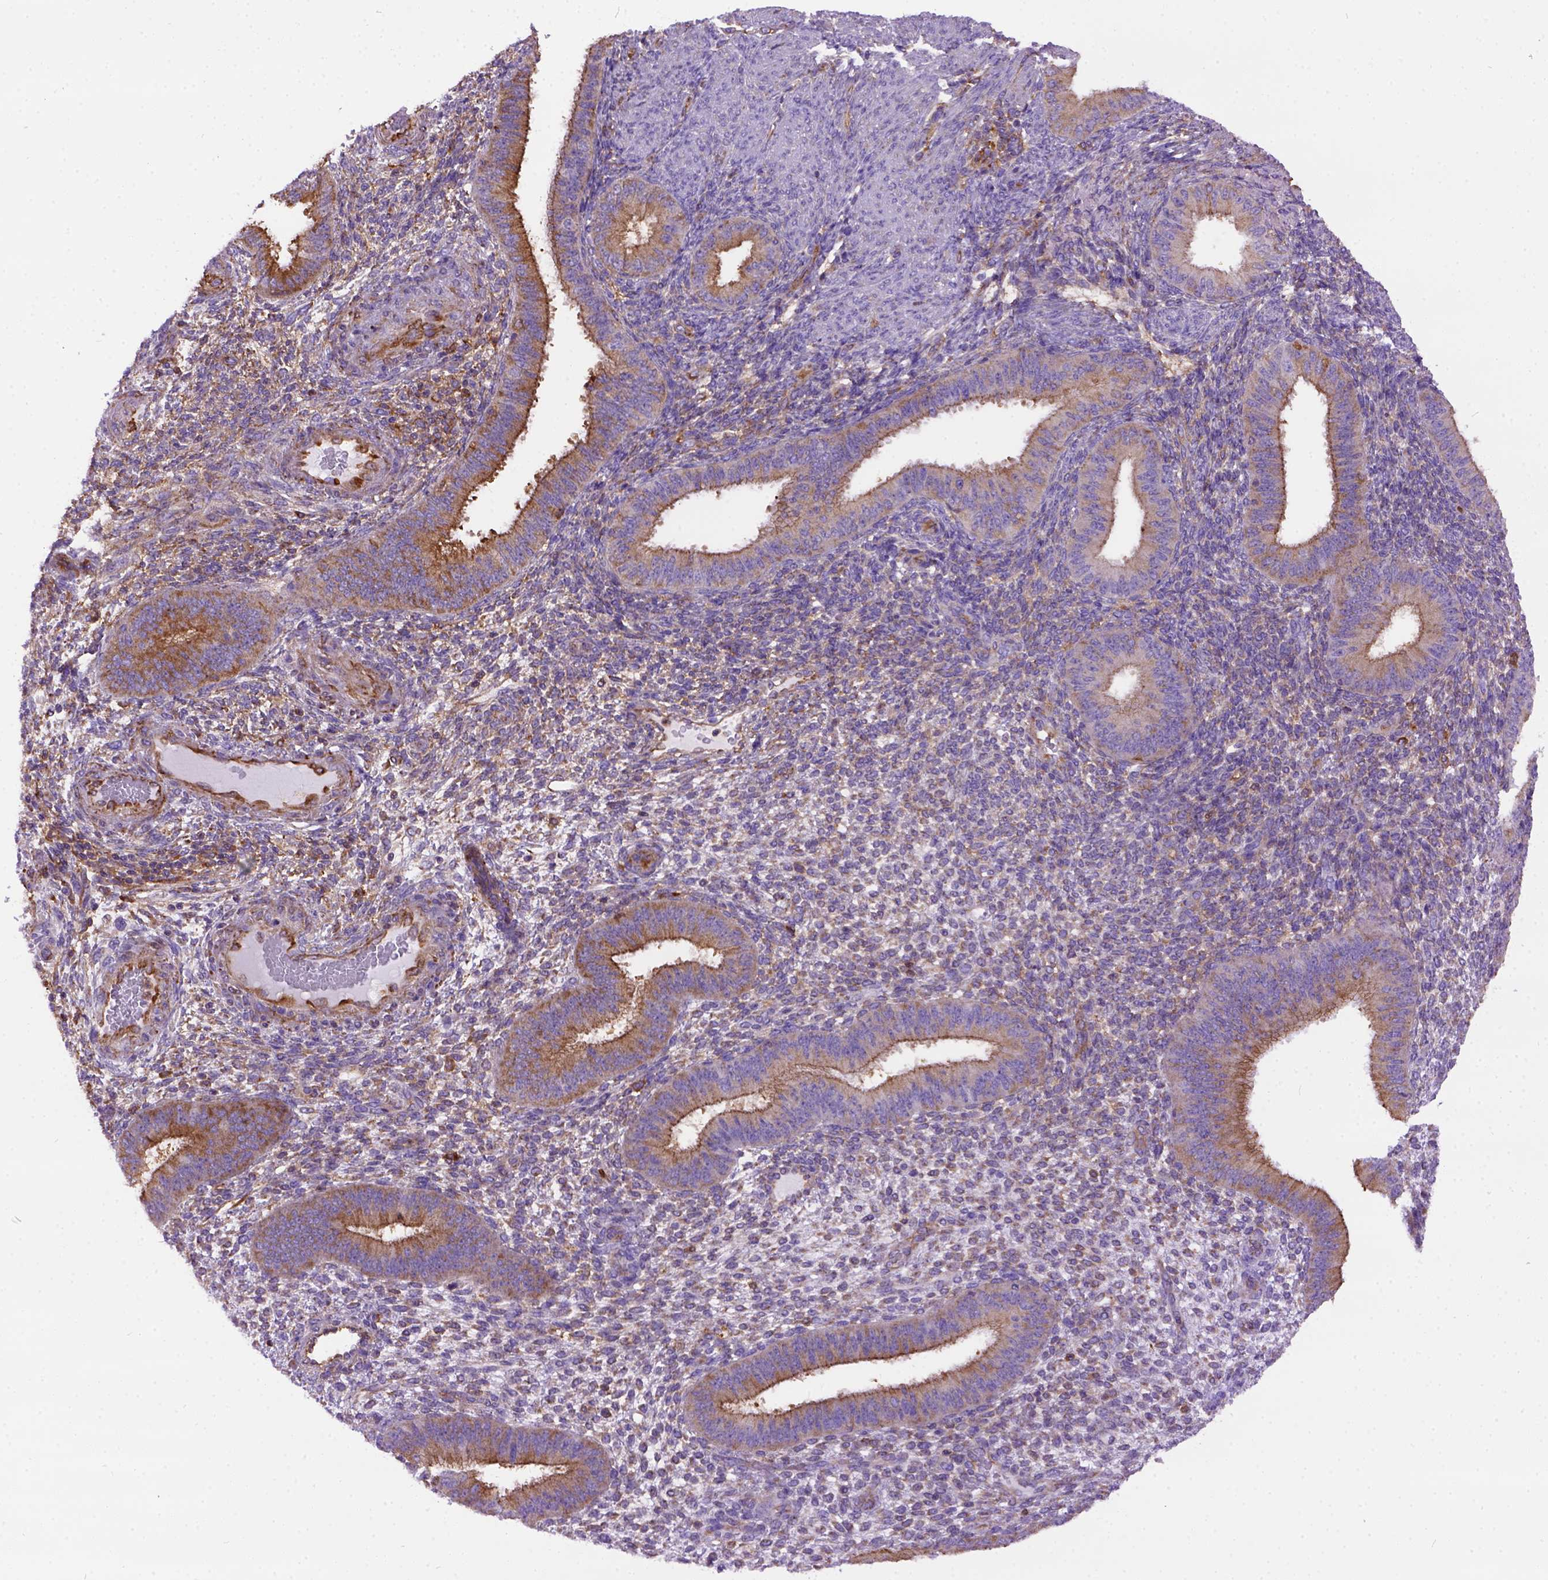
{"staining": {"intensity": "weak", "quantity": "25%-75%", "location": "cytoplasmic/membranous"}, "tissue": "endometrium", "cell_type": "Cells in endometrial stroma", "image_type": "normal", "snomed": [{"axis": "morphology", "description": "Normal tissue, NOS"}, {"axis": "topography", "description": "Endometrium"}], "caption": "Immunohistochemical staining of unremarkable human endometrium shows 25%-75% levels of weak cytoplasmic/membranous protein expression in about 25%-75% of cells in endometrial stroma.", "gene": "MVP", "patient": {"sex": "female", "age": 39}}